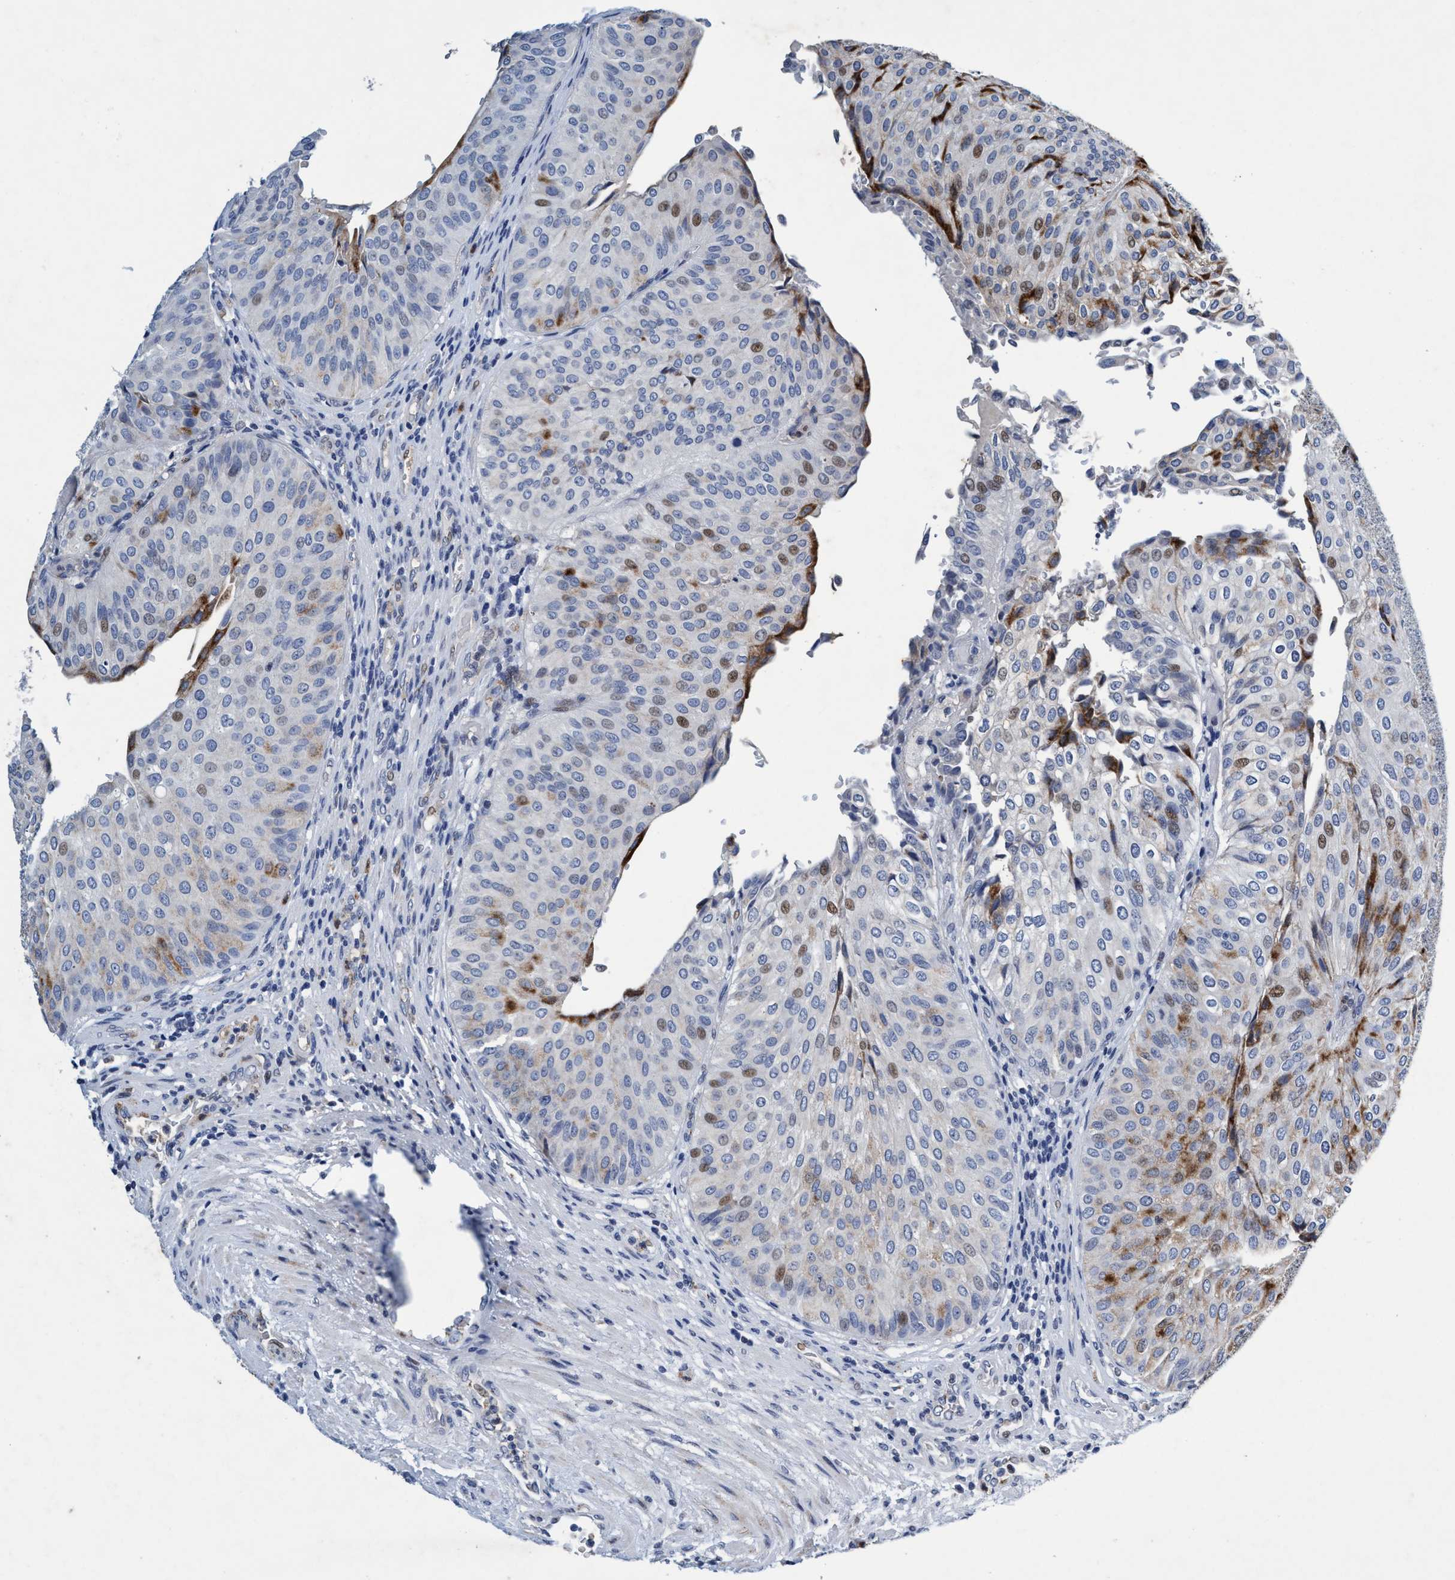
{"staining": {"intensity": "moderate", "quantity": "<25%", "location": "cytoplasmic/membranous,nuclear"}, "tissue": "urothelial cancer", "cell_type": "Tumor cells", "image_type": "cancer", "snomed": [{"axis": "morphology", "description": "Urothelial carcinoma, Low grade"}, {"axis": "topography", "description": "Urinary bladder"}], "caption": "Immunohistochemistry (IHC) micrograph of human urothelial cancer stained for a protein (brown), which displays low levels of moderate cytoplasmic/membranous and nuclear positivity in about <25% of tumor cells.", "gene": "GRB14", "patient": {"sex": "male", "age": 67}}